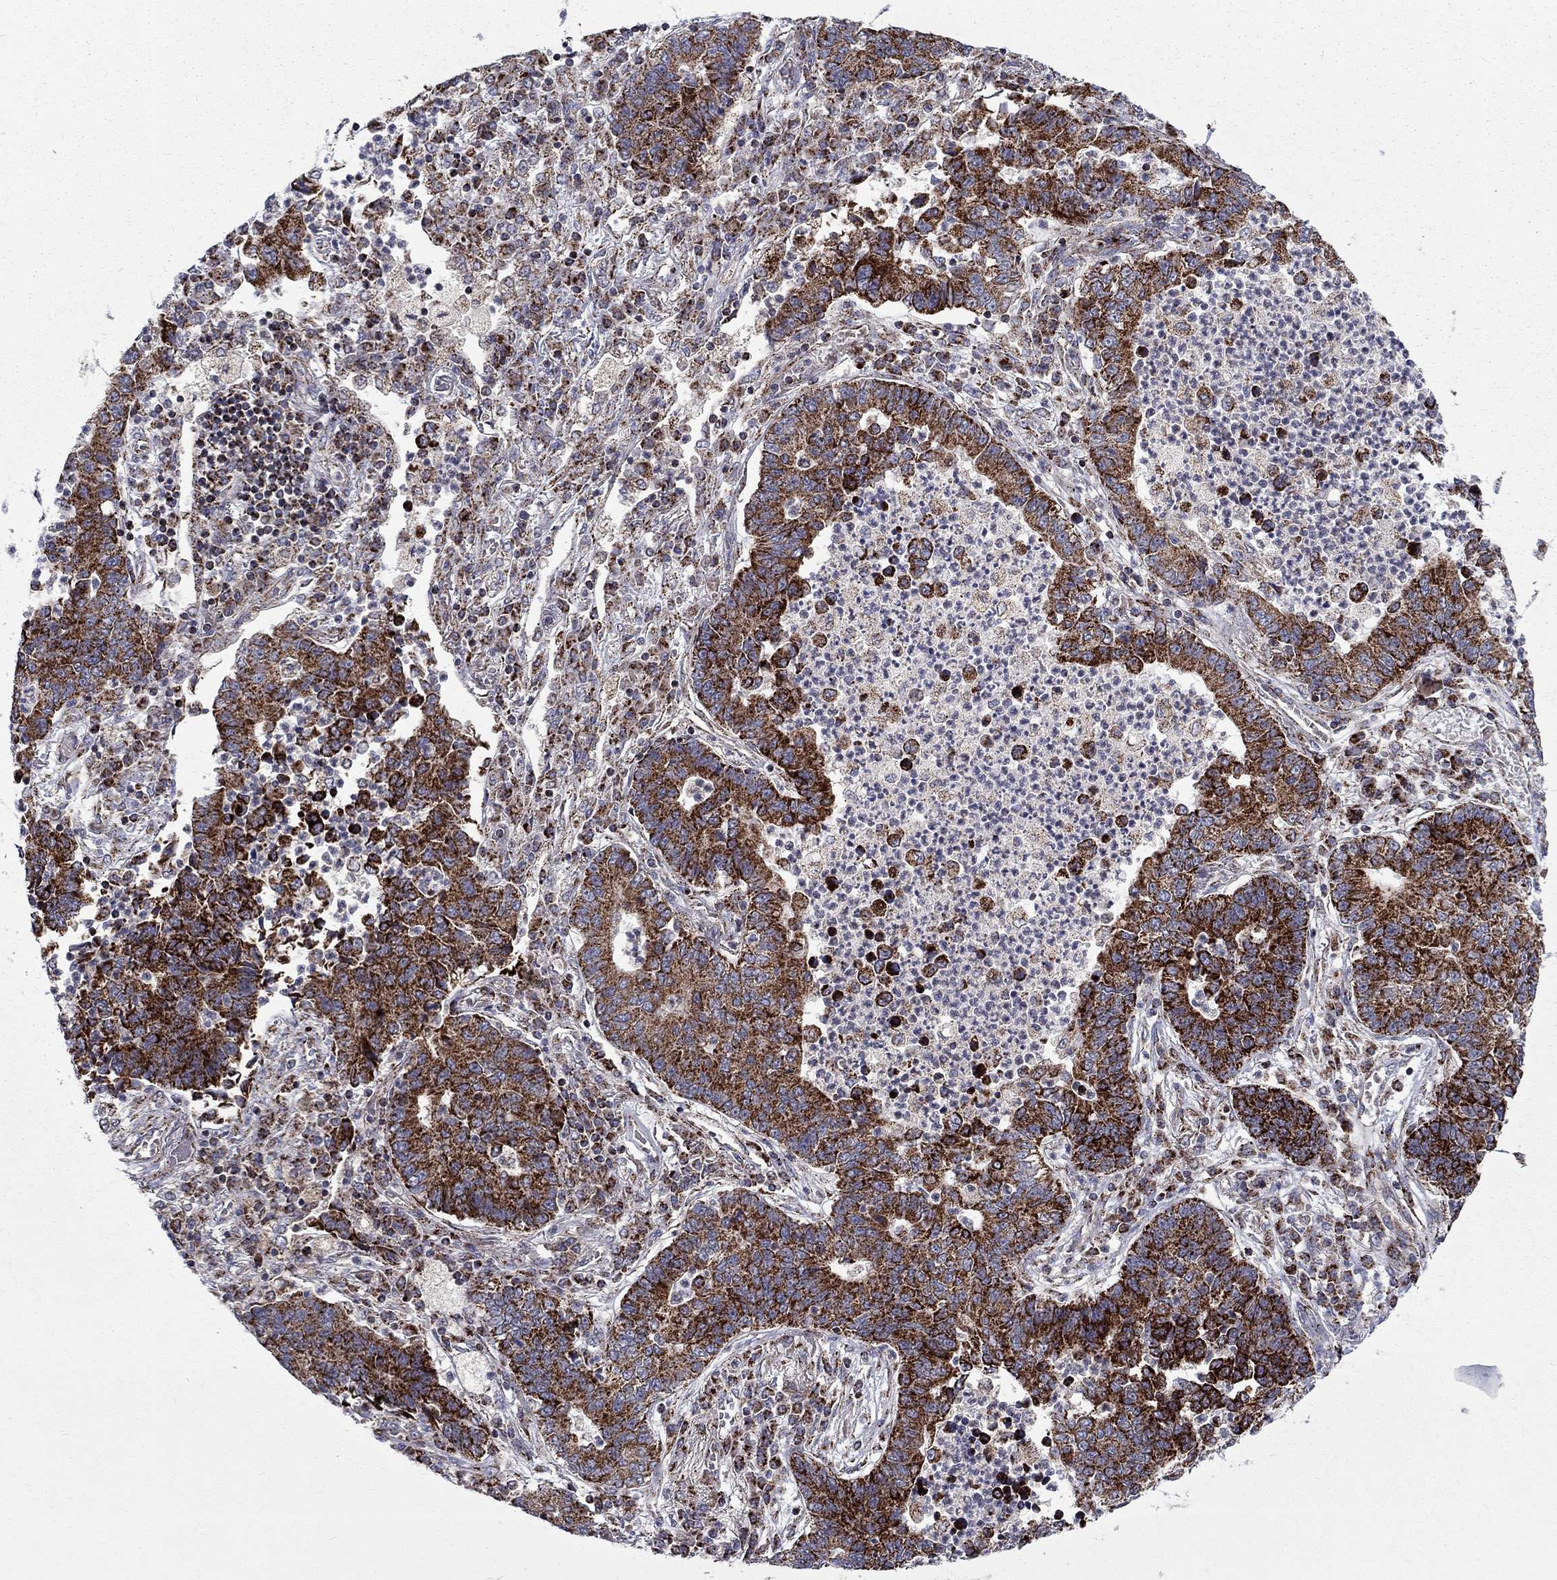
{"staining": {"intensity": "strong", "quantity": ">75%", "location": "cytoplasmic/membranous"}, "tissue": "lung cancer", "cell_type": "Tumor cells", "image_type": "cancer", "snomed": [{"axis": "morphology", "description": "Adenocarcinoma, NOS"}, {"axis": "topography", "description": "Lung"}], "caption": "Immunohistochemistry photomicrograph of neoplastic tissue: human lung cancer stained using immunohistochemistry shows high levels of strong protein expression localized specifically in the cytoplasmic/membranous of tumor cells, appearing as a cytoplasmic/membranous brown color.", "gene": "ALDH1B1", "patient": {"sex": "female", "age": 57}}